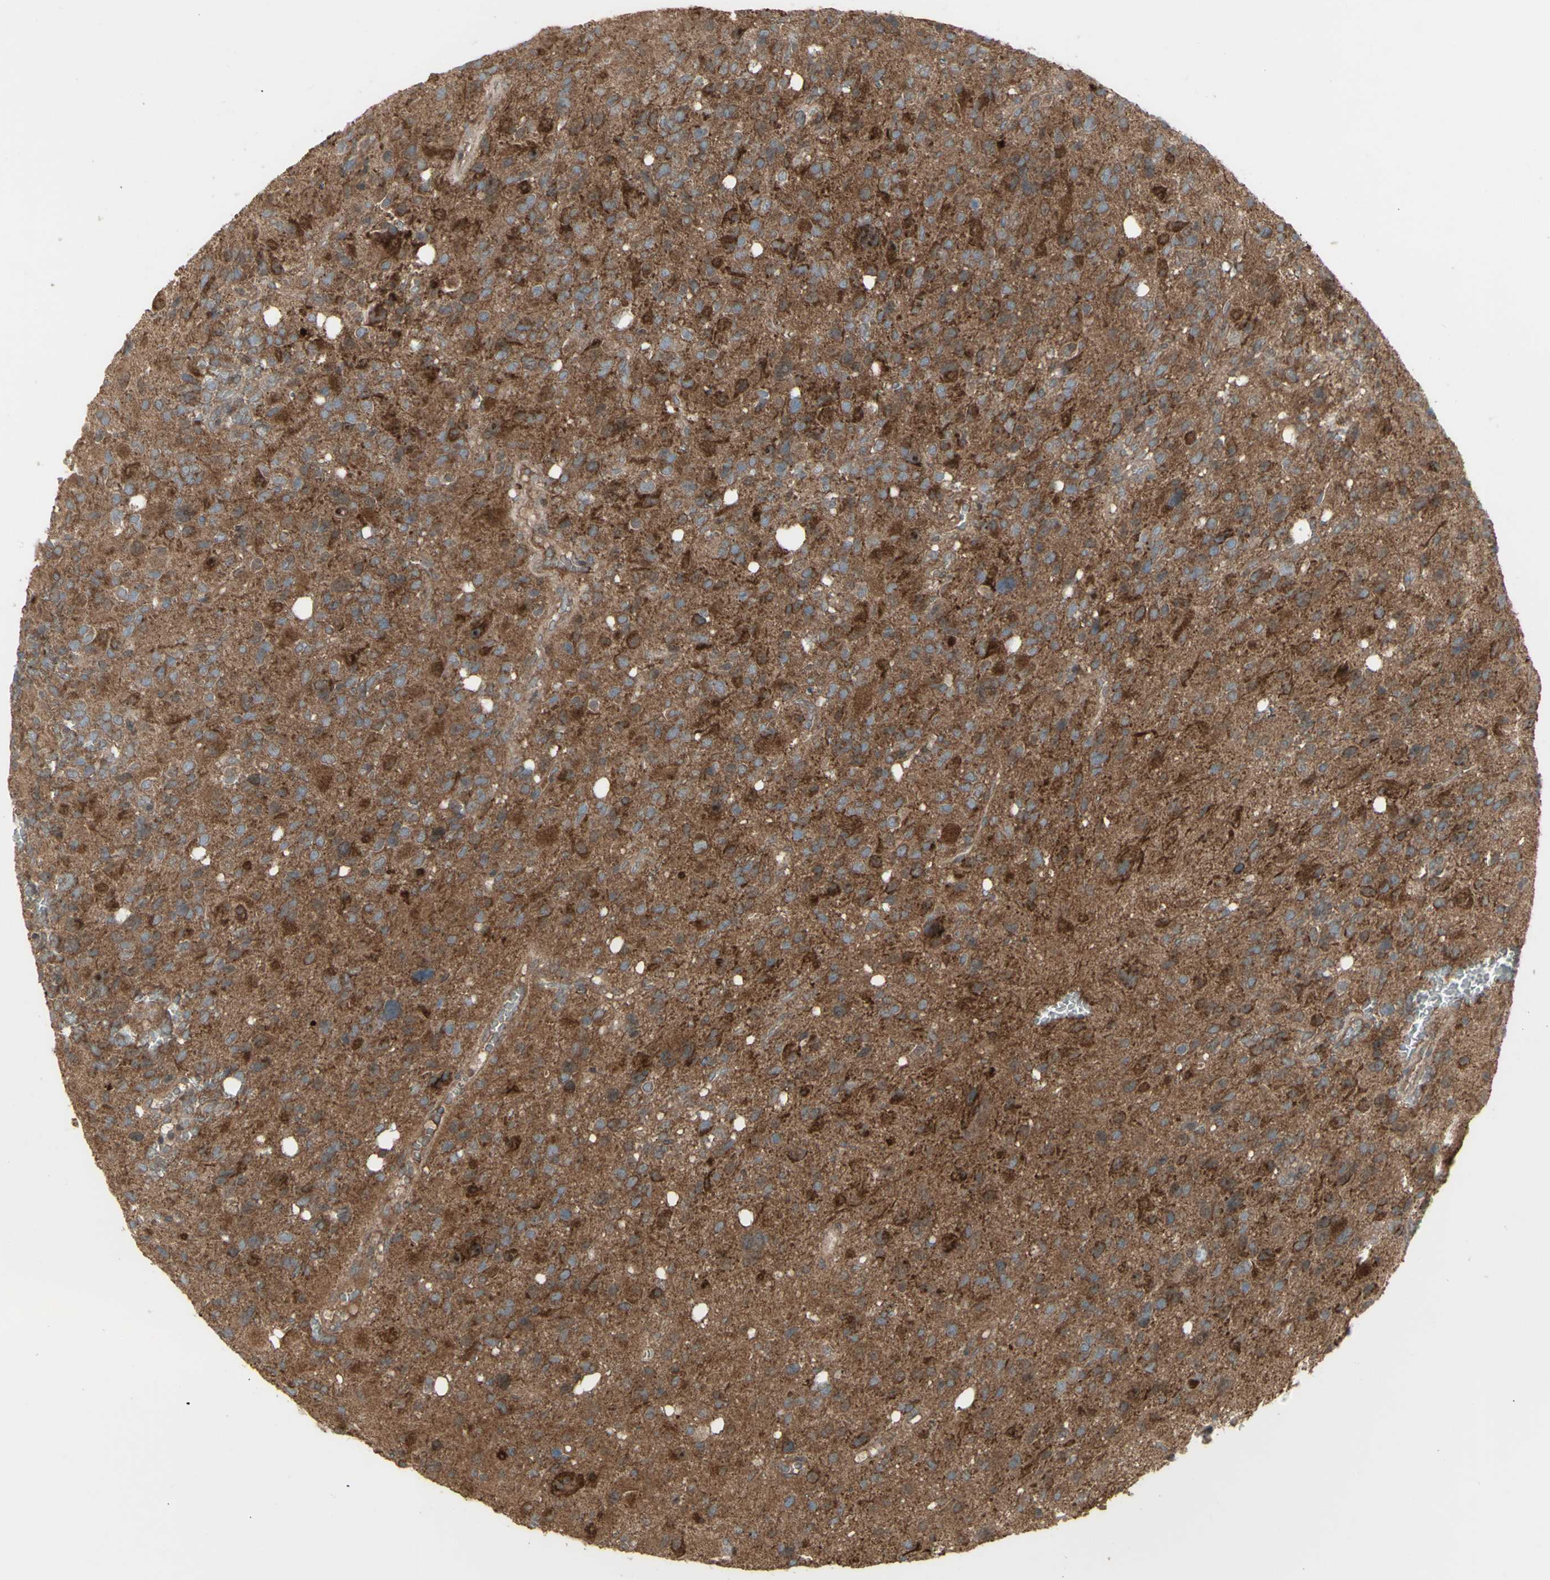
{"staining": {"intensity": "strong", "quantity": ">75%", "location": "cytoplasmic/membranous"}, "tissue": "glioma", "cell_type": "Tumor cells", "image_type": "cancer", "snomed": [{"axis": "morphology", "description": "Glioma, malignant, High grade"}, {"axis": "topography", "description": "Brain"}], "caption": "Immunohistochemical staining of human glioma demonstrates high levels of strong cytoplasmic/membranous positivity in about >75% of tumor cells.", "gene": "RNASEL", "patient": {"sex": "male", "age": 48}}